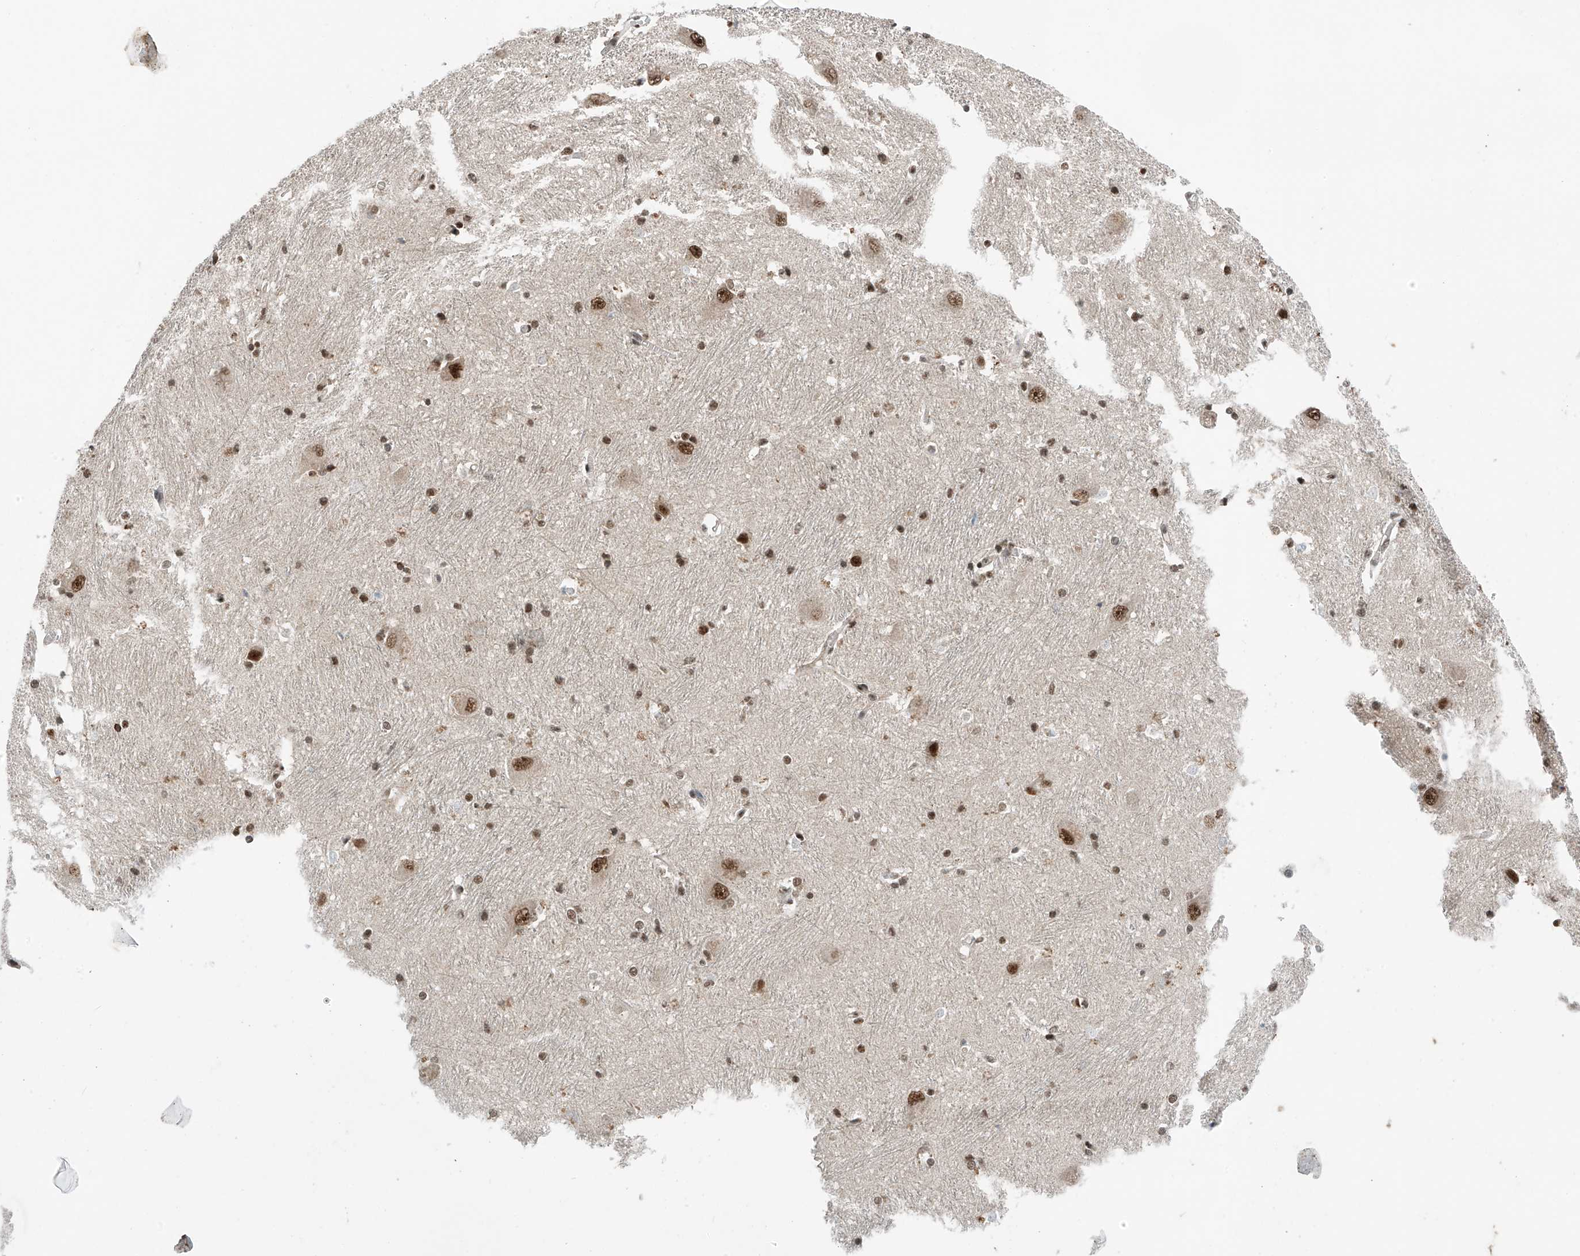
{"staining": {"intensity": "moderate", "quantity": "25%-75%", "location": "nuclear"}, "tissue": "caudate", "cell_type": "Glial cells", "image_type": "normal", "snomed": [{"axis": "morphology", "description": "Normal tissue, NOS"}, {"axis": "topography", "description": "Lateral ventricle wall"}], "caption": "Glial cells demonstrate moderate nuclear positivity in about 25%-75% of cells in unremarkable caudate. Using DAB (3,3'-diaminobenzidine) (brown) and hematoxylin (blue) stains, captured at high magnification using brightfield microscopy.", "gene": "RPAIN", "patient": {"sex": "male", "age": 37}}